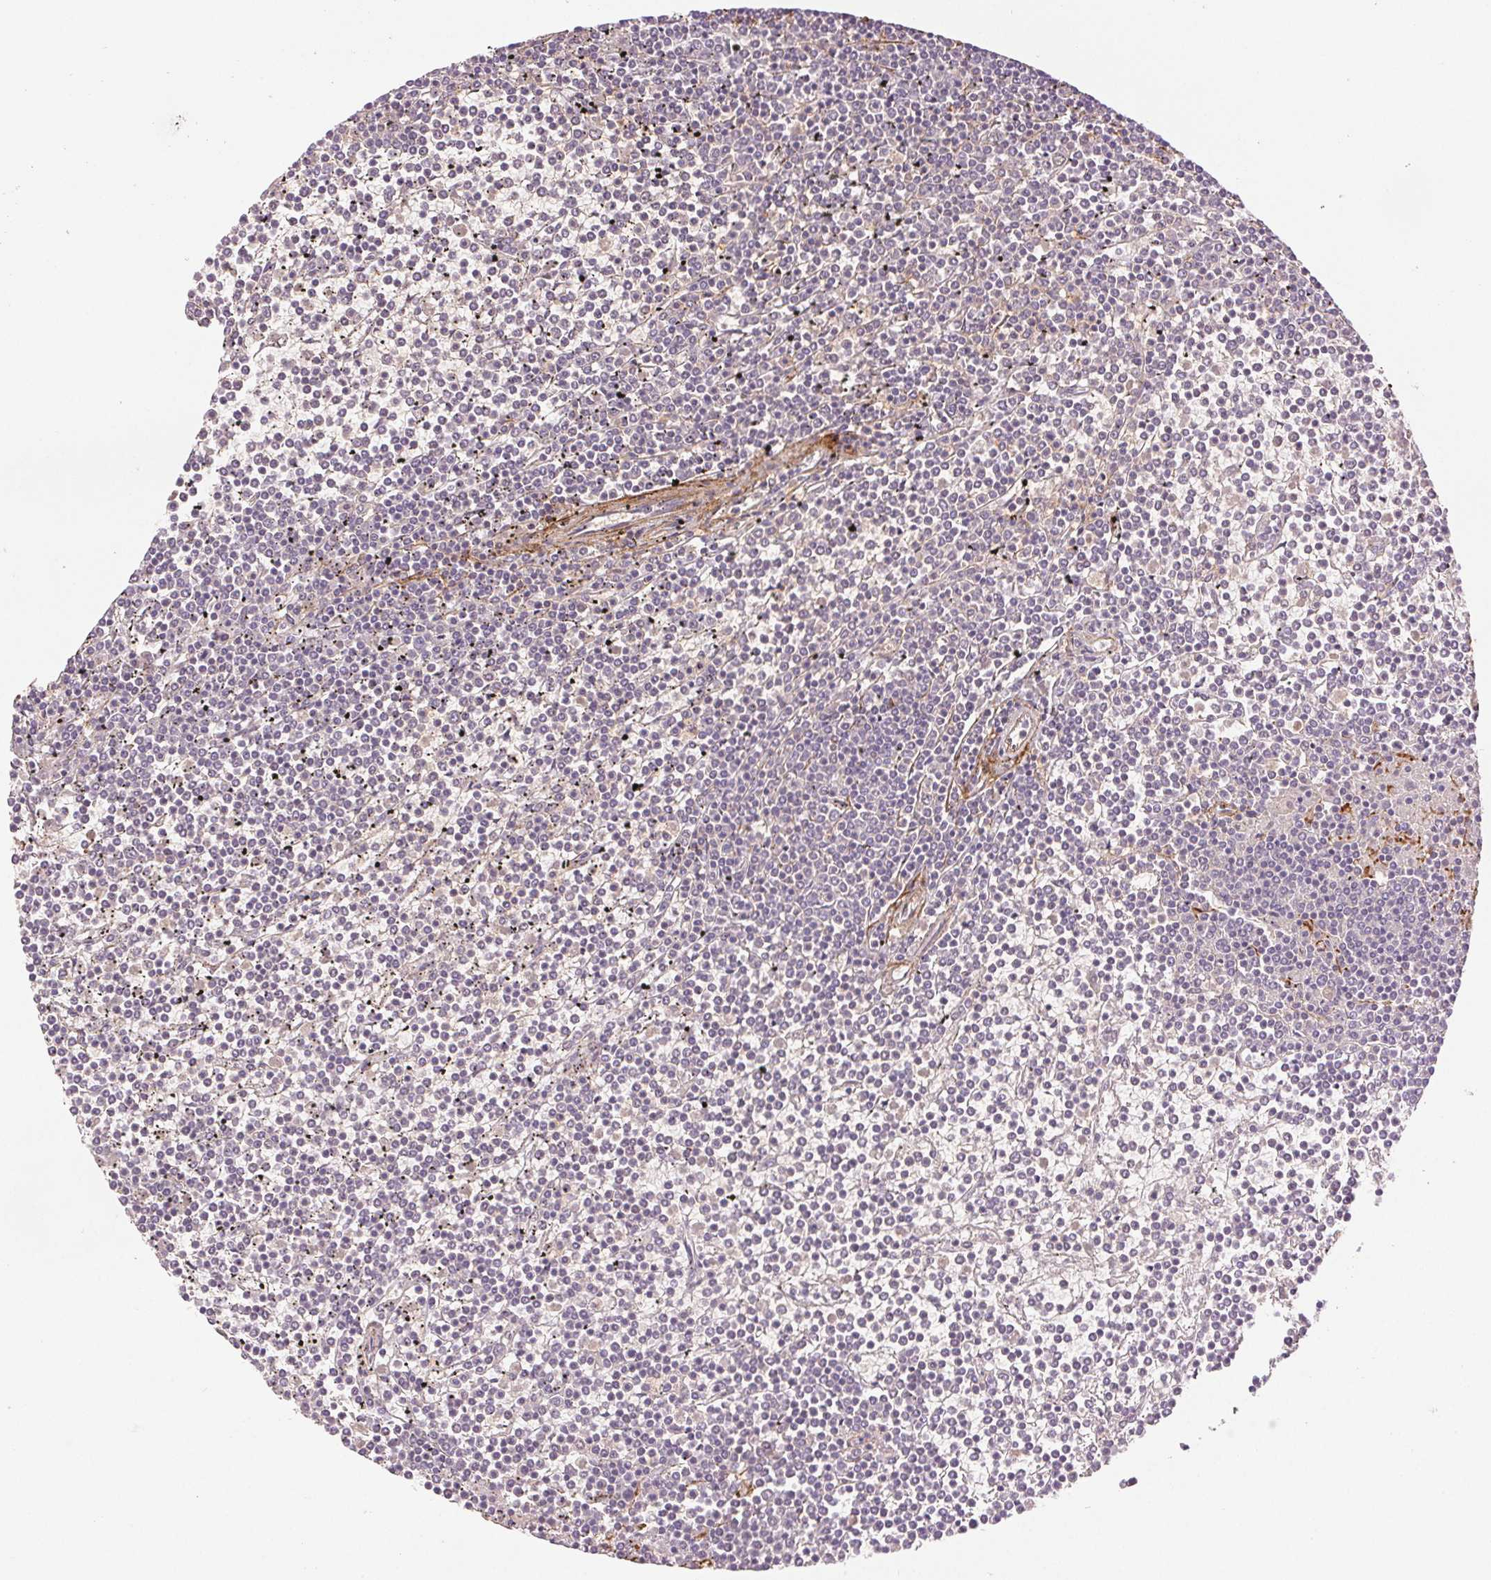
{"staining": {"intensity": "negative", "quantity": "none", "location": "none"}, "tissue": "lymphoma", "cell_type": "Tumor cells", "image_type": "cancer", "snomed": [{"axis": "morphology", "description": "Malignant lymphoma, non-Hodgkin's type, Low grade"}, {"axis": "topography", "description": "Spleen"}], "caption": "Image shows no protein expression in tumor cells of malignant lymphoma, non-Hodgkin's type (low-grade) tissue.", "gene": "FBN1", "patient": {"sex": "female", "age": 19}}